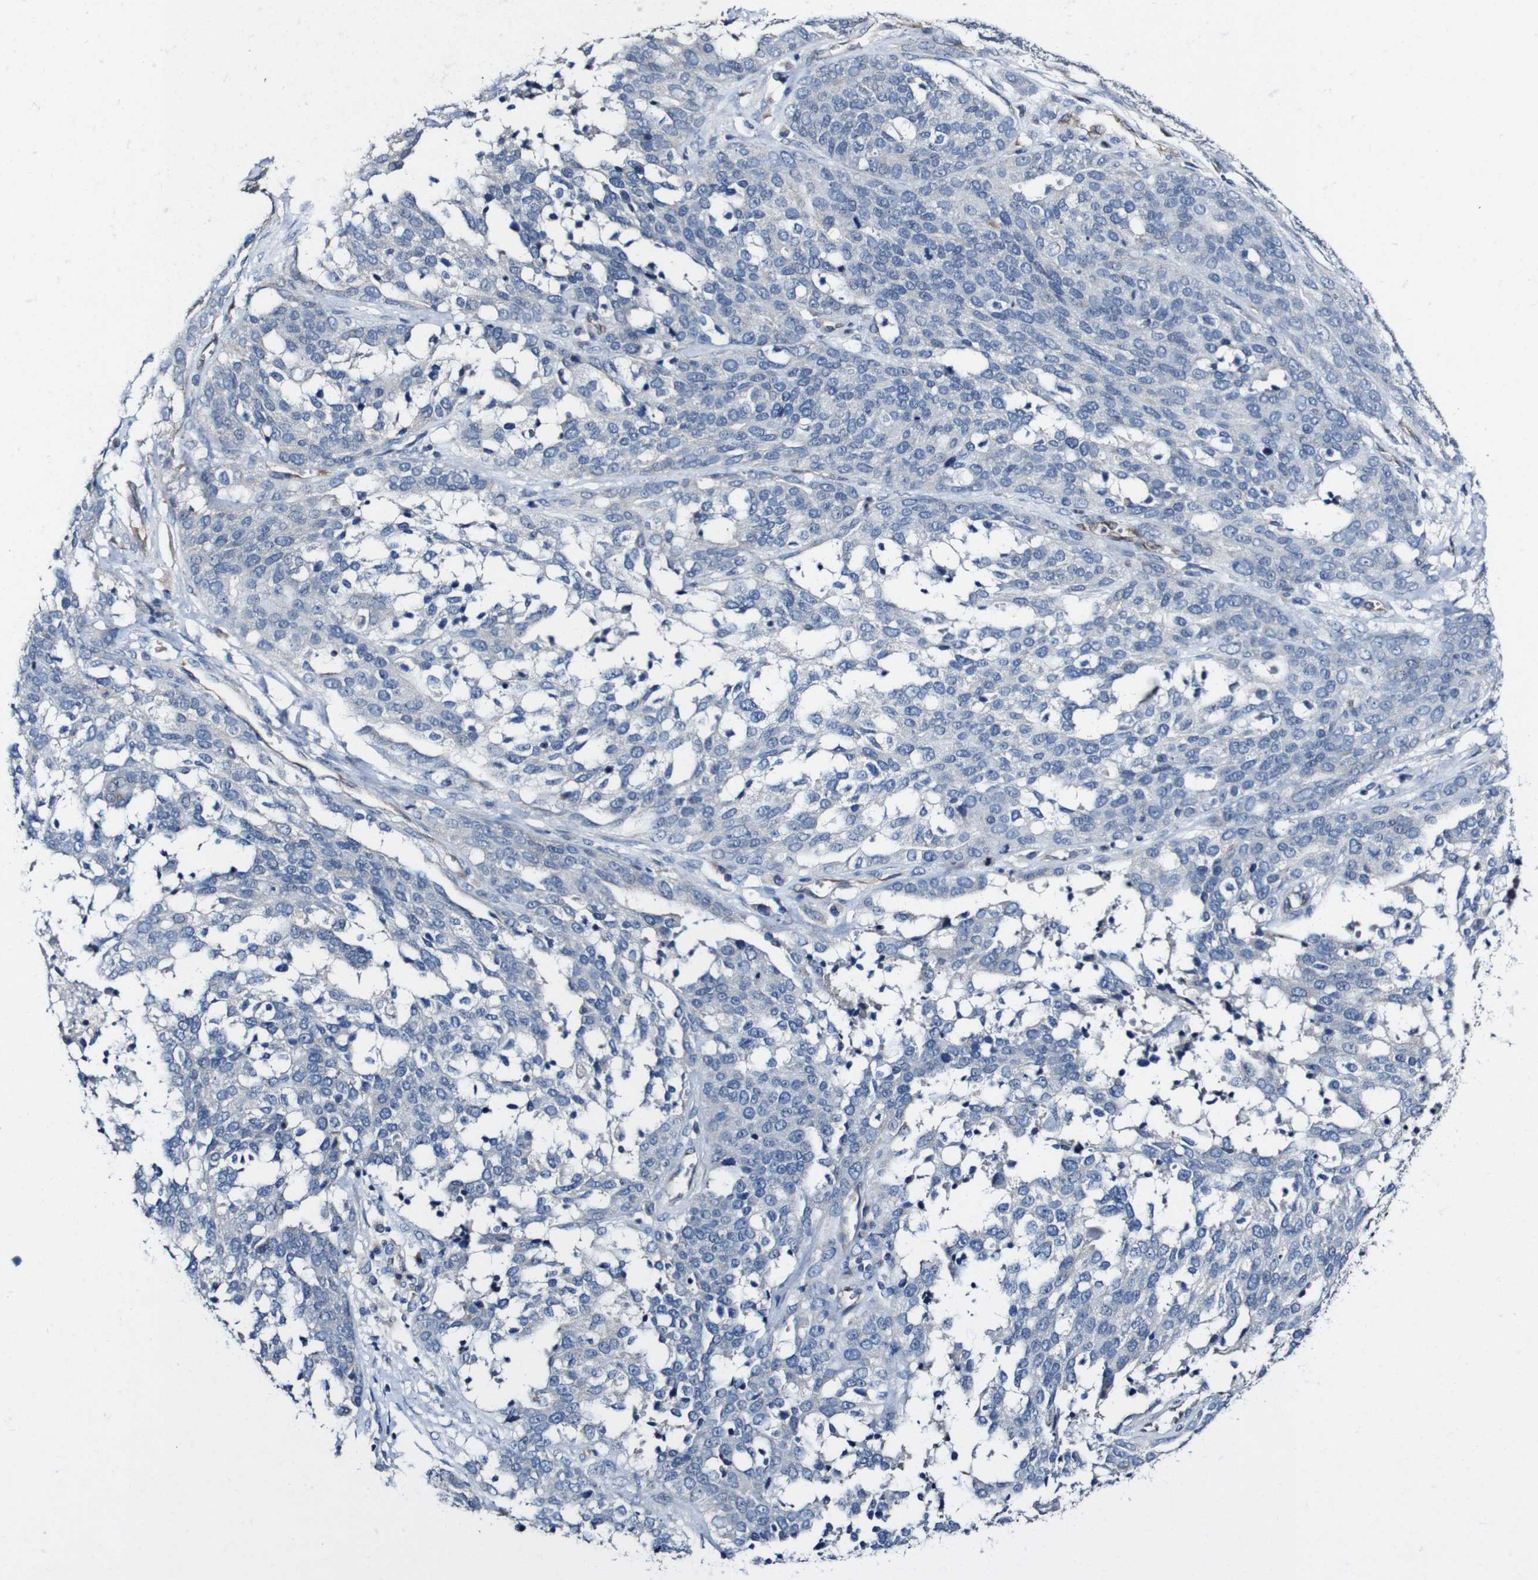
{"staining": {"intensity": "negative", "quantity": "none", "location": "none"}, "tissue": "ovarian cancer", "cell_type": "Tumor cells", "image_type": "cancer", "snomed": [{"axis": "morphology", "description": "Cystadenocarcinoma, serous, NOS"}, {"axis": "topography", "description": "Ovary"}], "caption": "IHC histopathology image of ovarian cancer stained for a protein (brown), which shows no staining in tumor cells.", "gene": "GRAMD1A", "patient": {"sex": "female", "age": 44}}